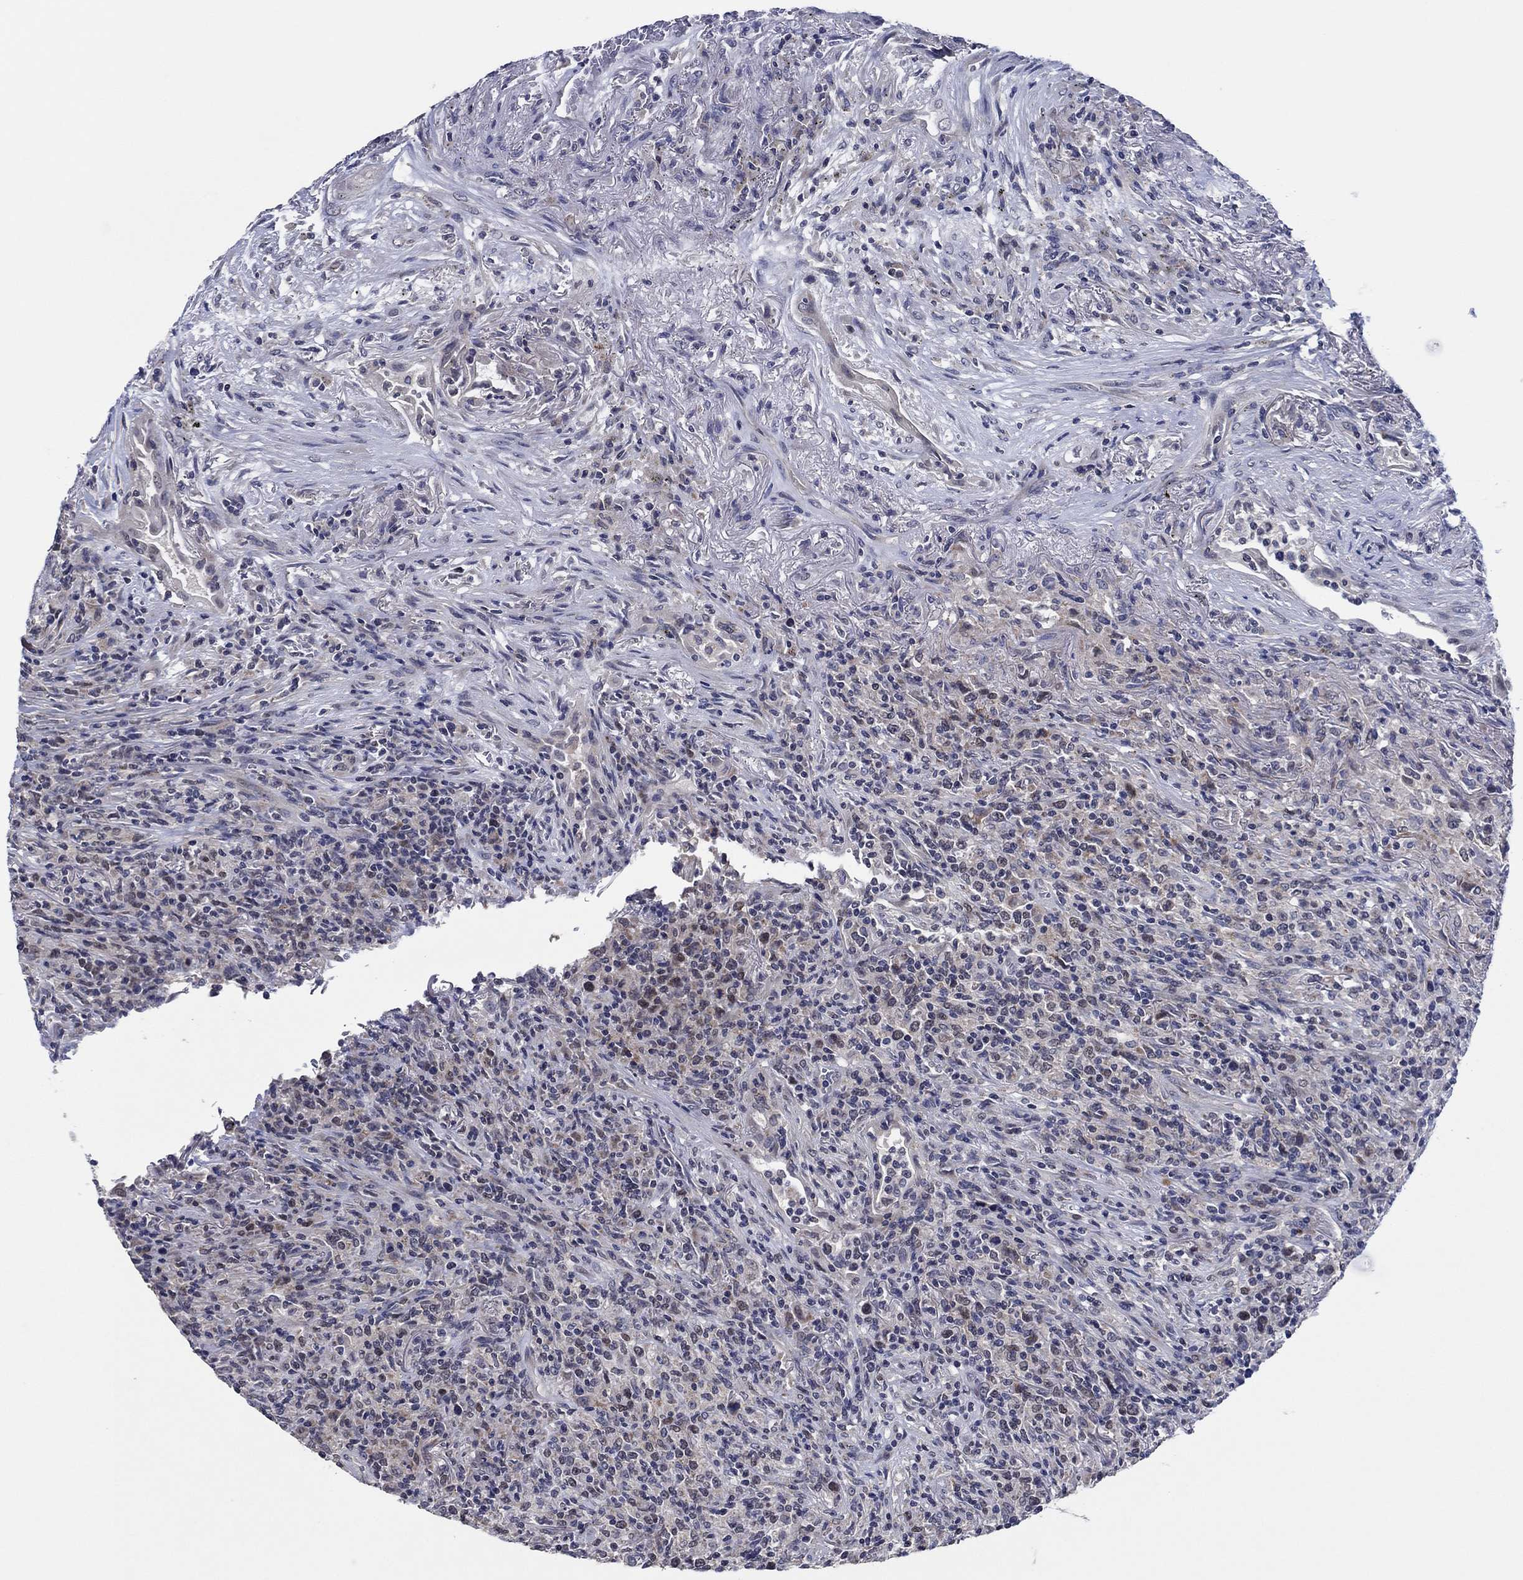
{"staining": {"intensity": "moderate", "quantity": "<25%", "location": "nuclear"}, "tissue": "lymphoma", "cell_type": "Tumor cells", "image_type": "cancer", "snomed": [{"axis": "morphology", "description": "Malignant lymphoma, non-Hodgkin's type, High grade"}, {"axis": "topography", "description": "Lung"}], "caption": "Immunohistochemistry (IHC) of human high-grade malignant lymphoma, non-Hodgkin's type demonstrates low levels of moderate nuclear expression in about <25% of tumor cells.", "gene": "PRRT3", "patient": {"sex": "male", "age": 79}}